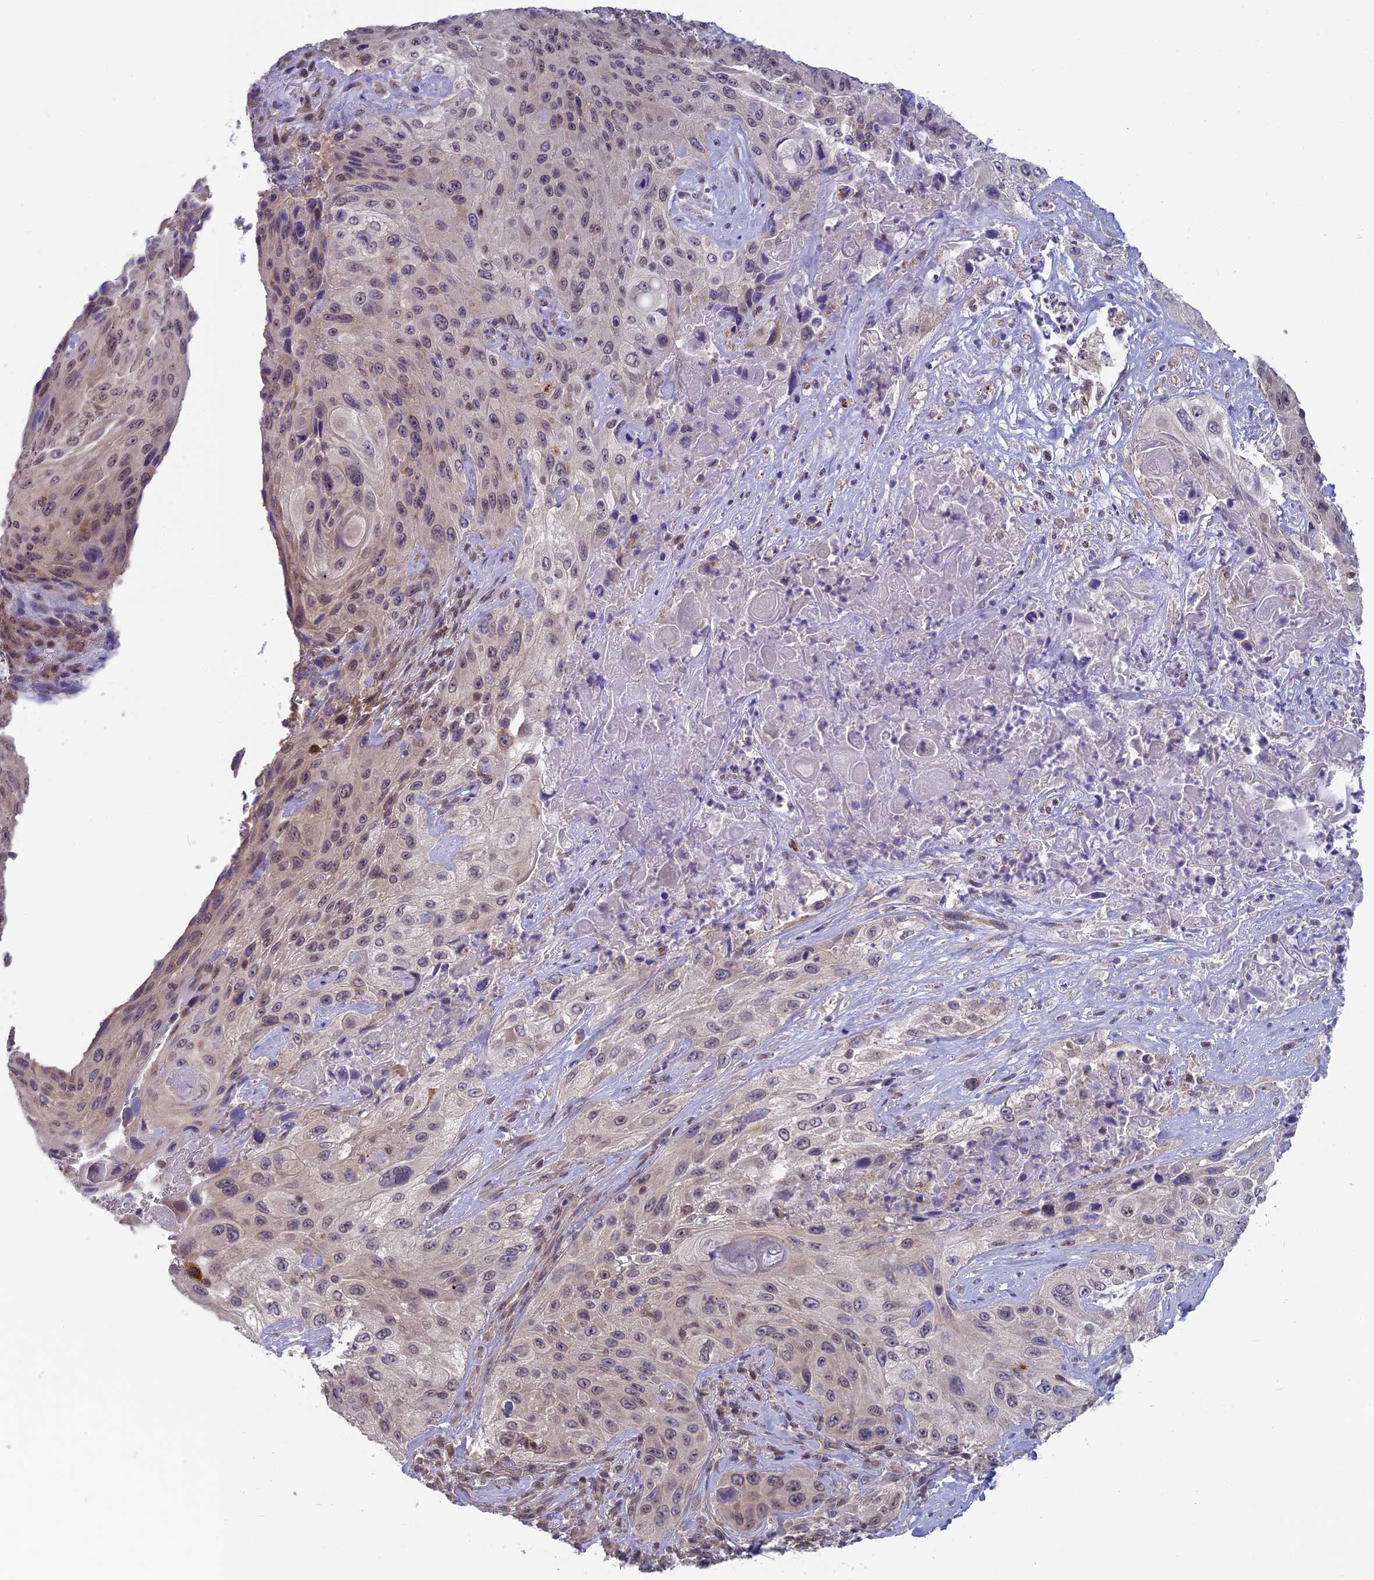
{"staining": {"intensity": "negative", "quantity": "none", "location": "none"}, "tissue": "cervical cancer", "cell_type": "Tumor cells", "image_type": "cancer", "snomed": [{"axis": "morphology", "description": "Squamous cell carcinoma, NOS"}, {"axis": "topography", "description": "Cervix"}], "caption": "This histopathology image is of cervical cancer stained with immunohistochemistry (IHC) to label a protein in brown with the nuclei are counter-stained blue. There is no positivity in tumor cells.", "gene": "MRI1", "patient": {"sex": "female", "age": 42}}